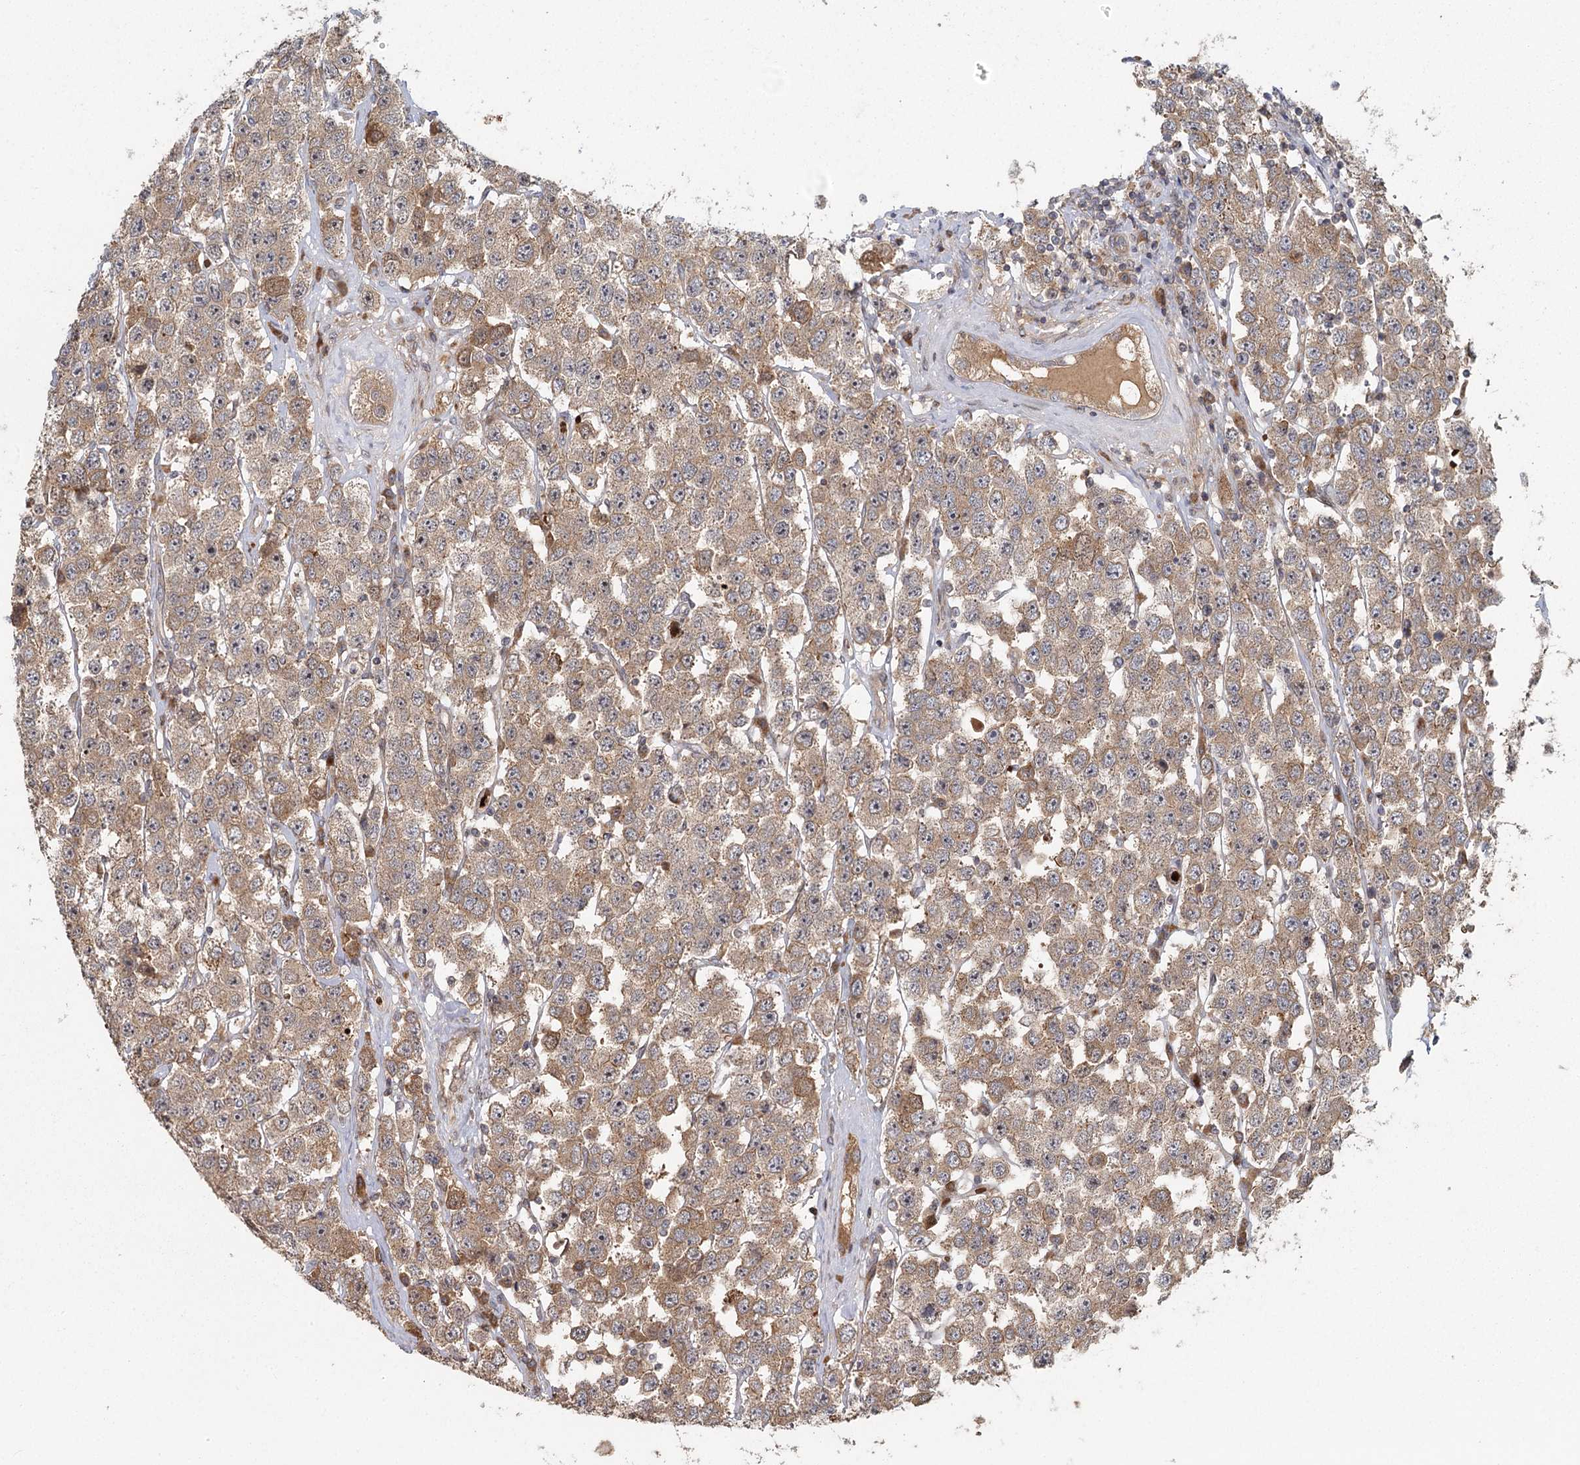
{"staining": {"intensity": "moderate", "quantity": "<25%", "location": "cytoplasmic/membranous"}, "tissue": "testis cancer", "cell_type": "Tumor cells", "image_type": "cancer", "snomed": [{"axis": "morphology", "description": "Seminoma, NOS"}, {"axis": "topography", "description": "Testis"}], "caption": "This histopathology image exhibits seminoma (testis) stained with IHC to label a protein in brown. The cytoplasmic/membranous of tumor cells show moderate positivity for the protein. Nuclei are counter-stained blue.", "gene": "RAPGEF6", "patient": {"sex": "male", "age": 28}}